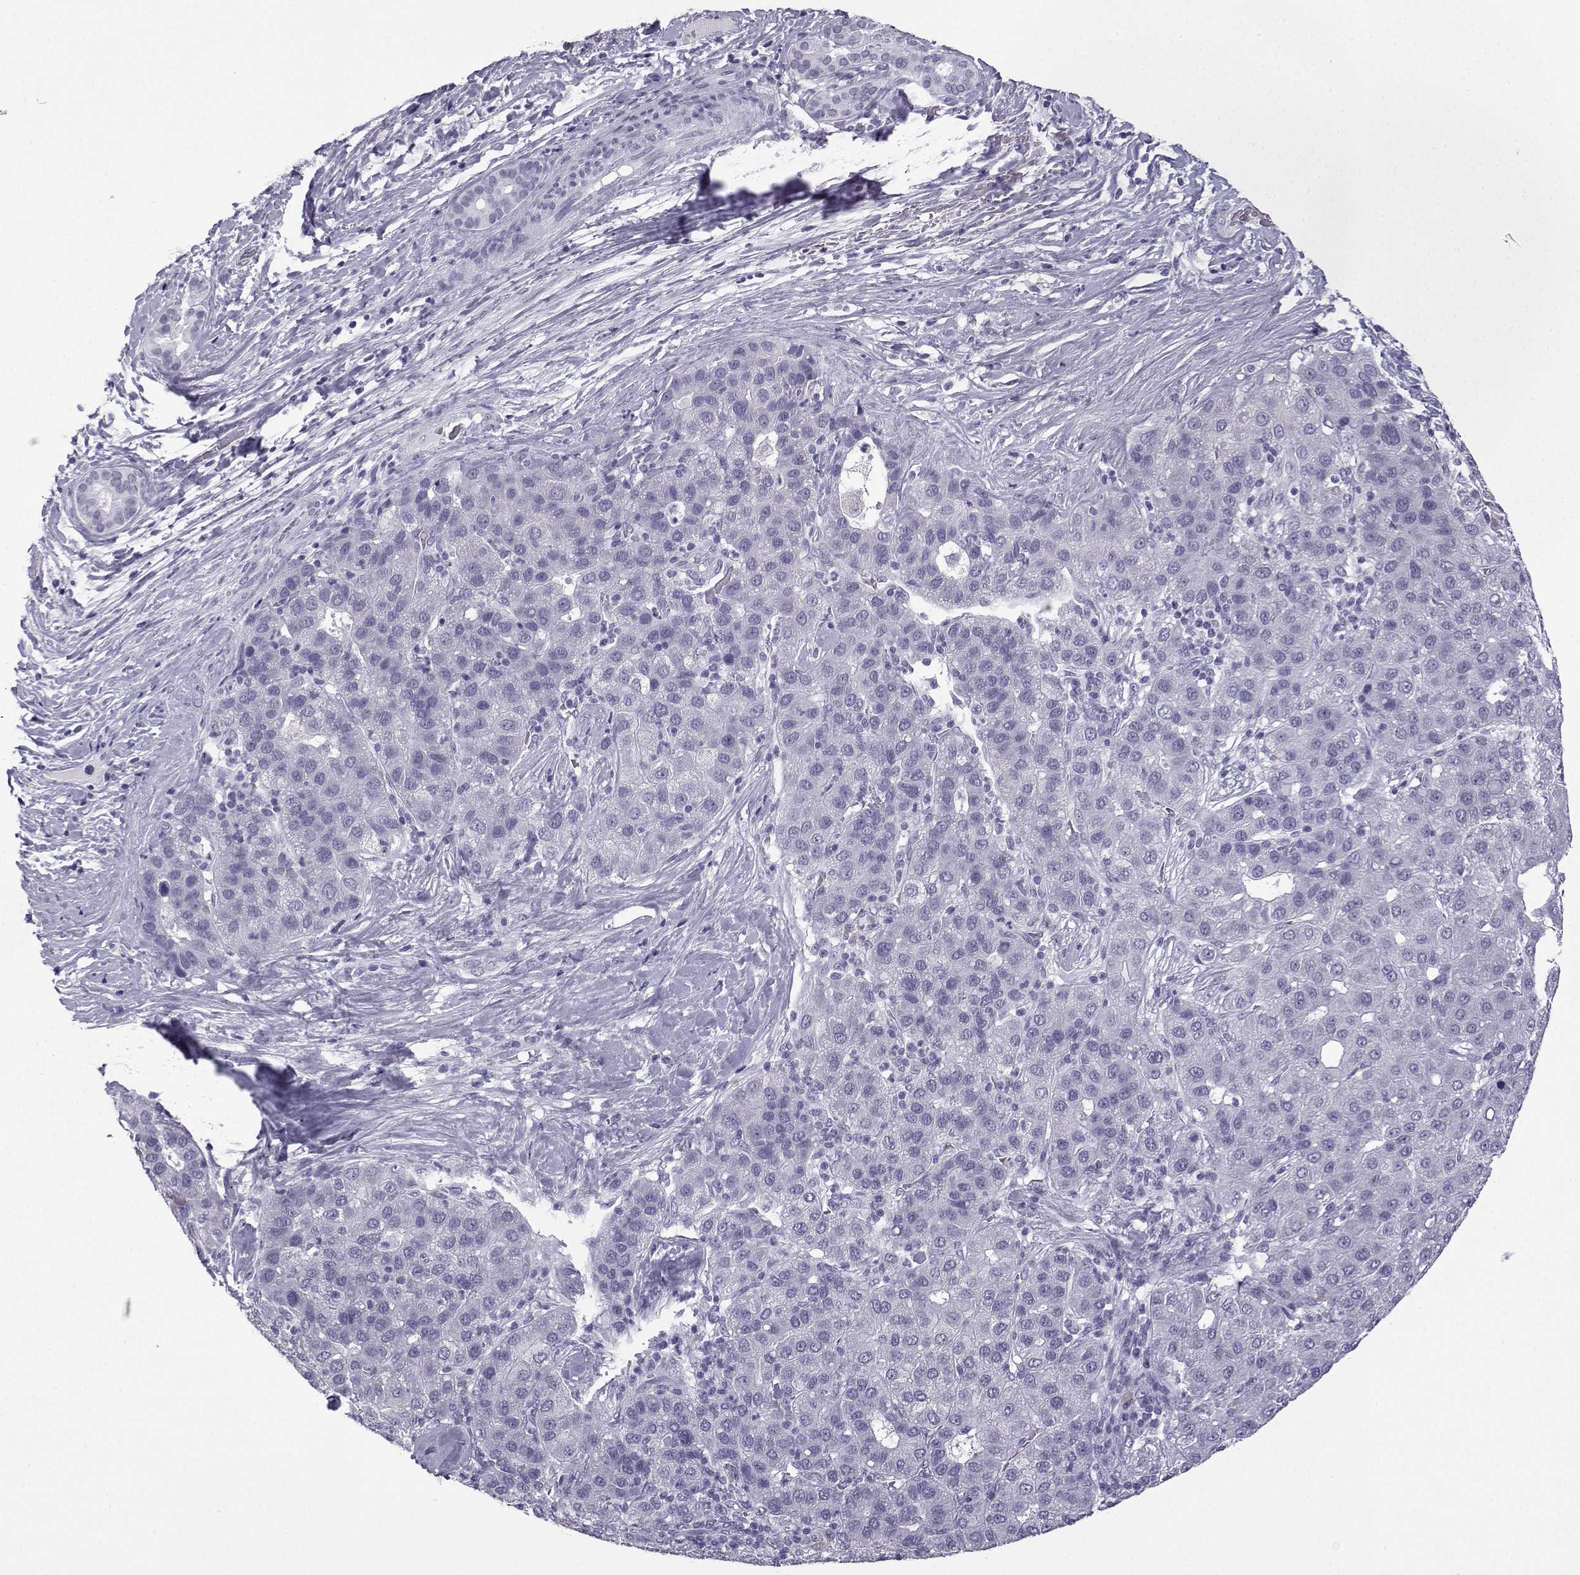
{"staining": {"intensity": "negative", "quantity": "none", "location": "none"}, "tissue": "liver cancer", "cell_type": "Tumor cells", "image_type": "cancer", "snomed": [{"axis": "morphology", "description": "Carcinoma, Hepatocellular, NOS"}, {"axis": "topography", "description": "Liver"}], "caption": "Immunohistochemistry of human liver cancer (hepatocellular carcinoma) exhibits no positivity in tumor cells. (IHC, brightfield microscopy, high magnification).", "gene": "MRGBP", "patient": {"sex": "male", "age": 65}}